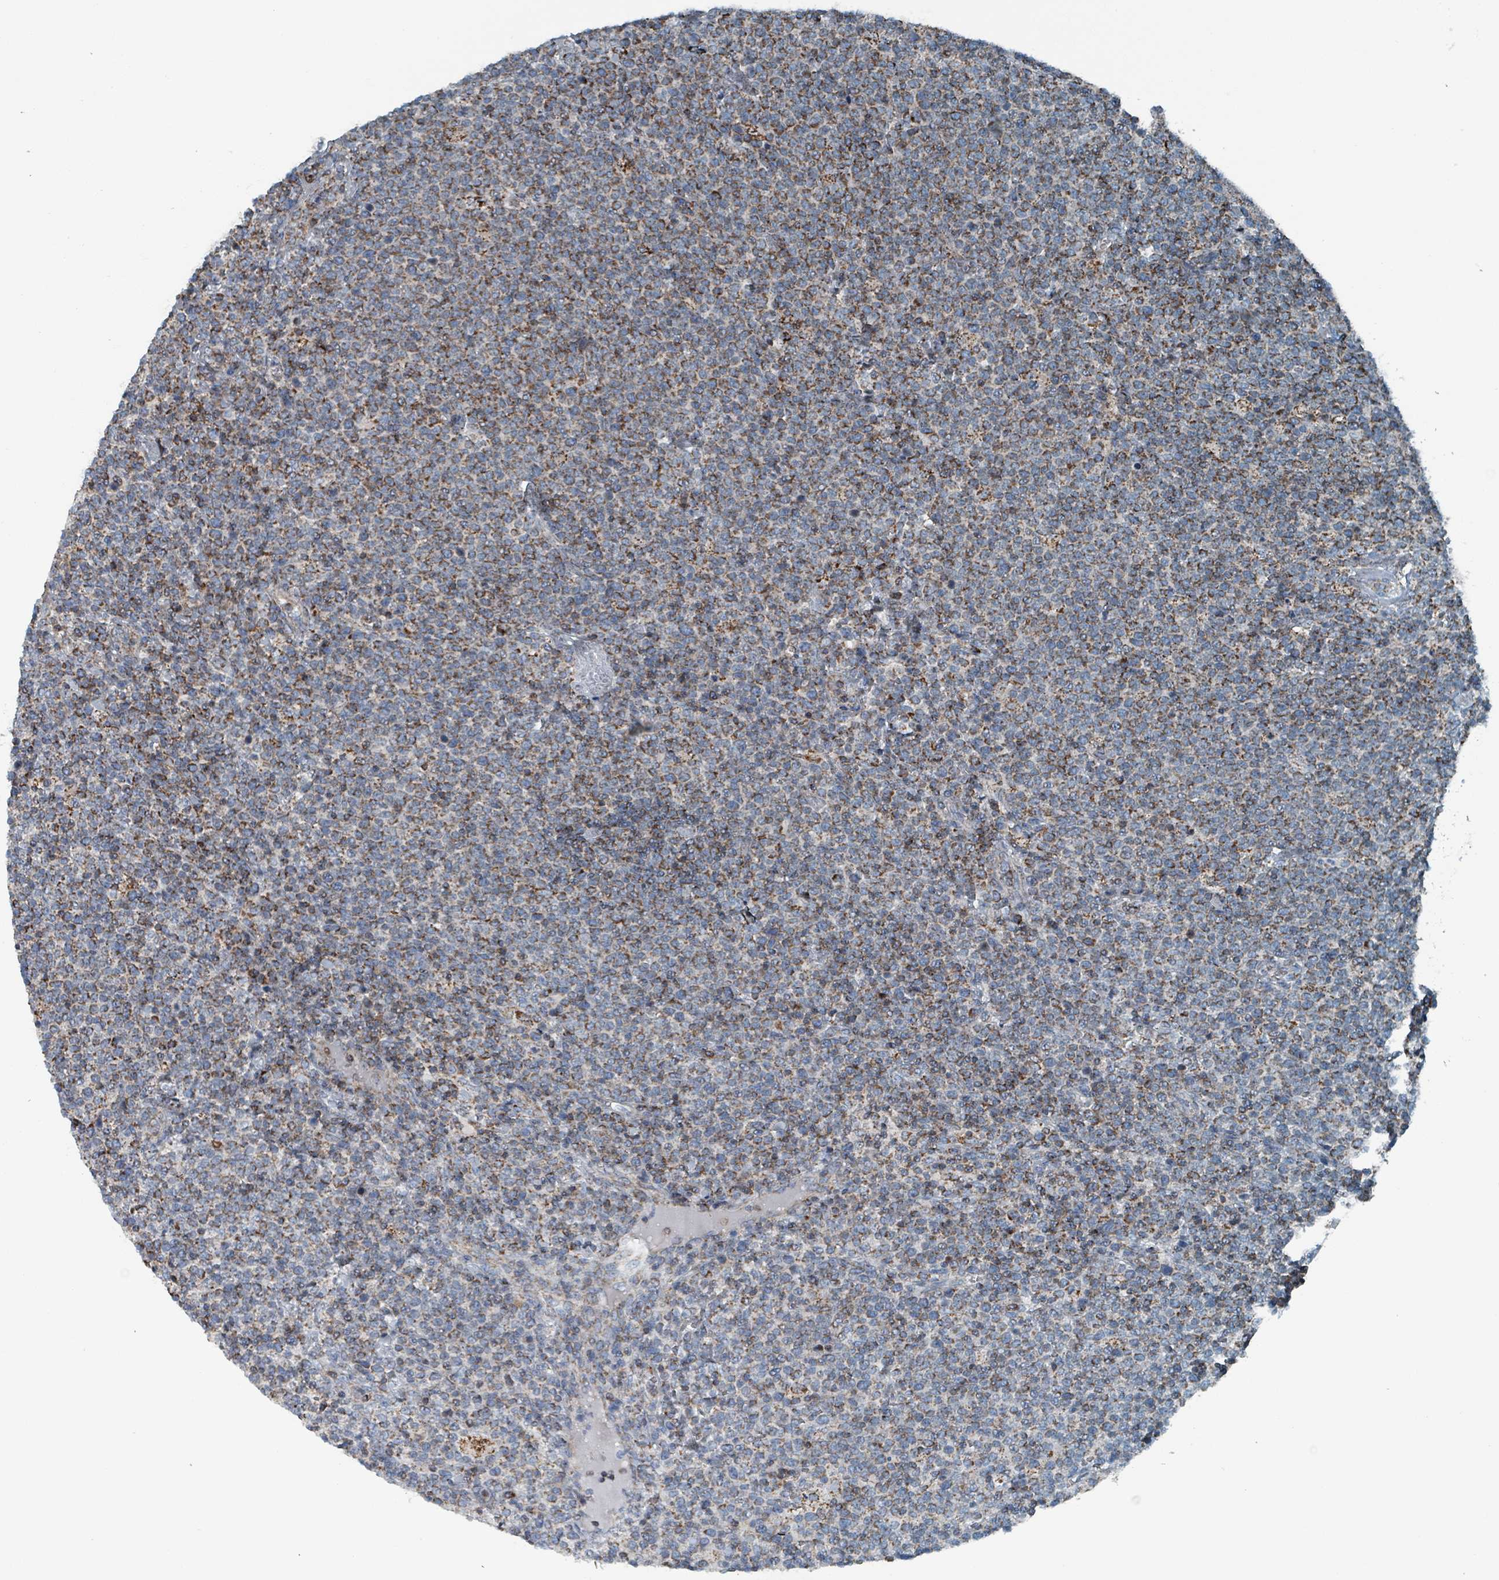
{"staining": {"intensity": "moderate", "quantity": ">75%", "location": "cytoplasmic/membranous"}, "tissue": "lymphoma", "cell_type": "Tumor cells", "image_type": "cancer", "snomed": [{"axis": "morphology", "description": "Malignant lymphoma, non-Hodgkin's type, High grade"}, {"axis": "topography", "description": "Lymph node"}], "caption": "The histopathology image exhibits staining of lymphoma, revealing moderate cytoplasmic/membranous protein staining (brown color) within tumor cells.", "gene": "ABHD18", "patient": {"sex": "male", "age": 61}}